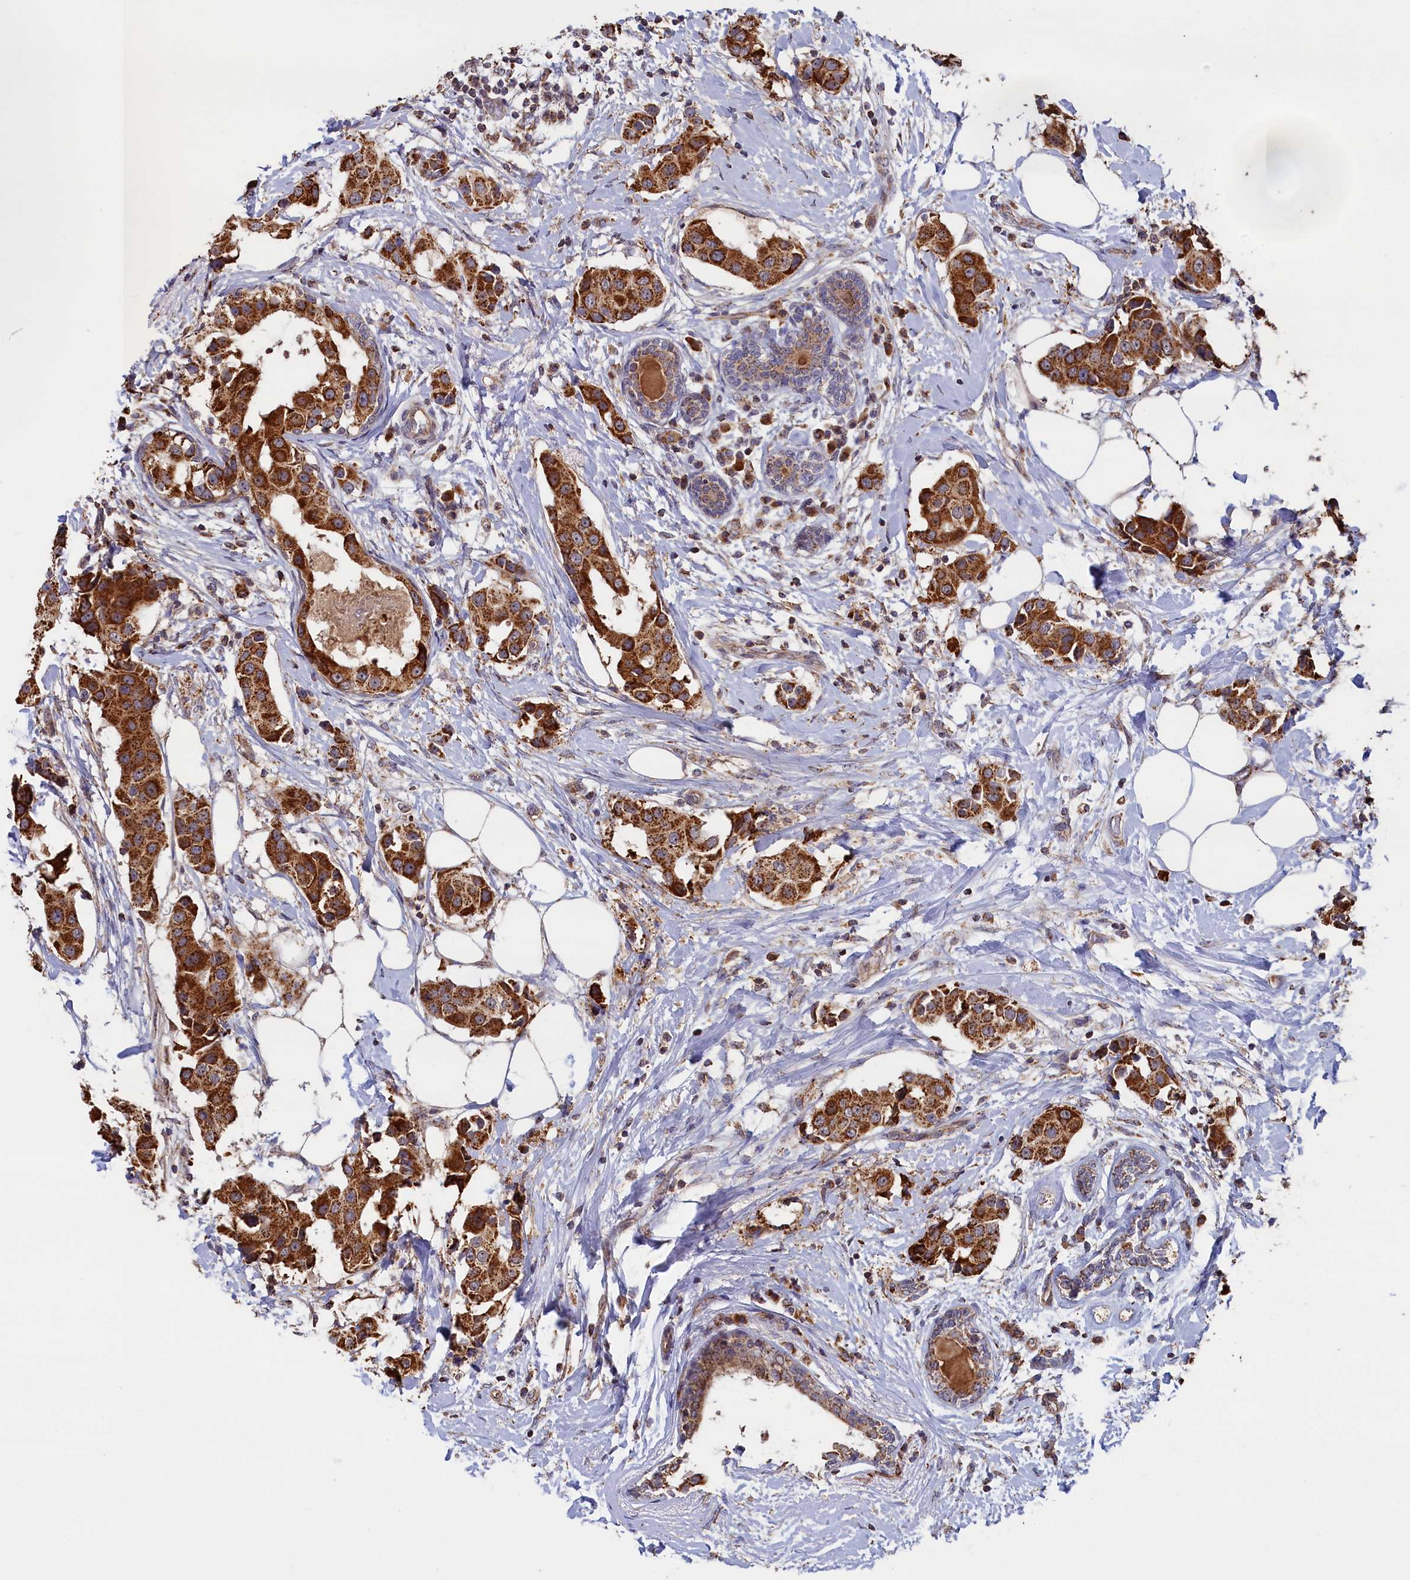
{"staining": {"intensity": "strong", "quantity": ">75%", "location": "cytoplasmic/membranous"}, "tissue": "breast cancer", "cell_type": "Tumor cells", "image_type": "cancer", "snomed": [{"axis": "morphology", "description": "Normal tissue, NOS"}, {"axis": "morphology", "description": "Duct carcinoma"}, {"axis": "topography", "description": "Breast"}], "caption": "Immunohistochemistry (IHC) (DAB (3,3'-diaminobenzidine)) staining of human breast infiltrating ductal carcinoma shows strong cytoplasmic/membranous protein positivity in approximately >75% of tumor cells.", "gene": "ZNF816", "patient": {"sex": "female", "age": 39}}